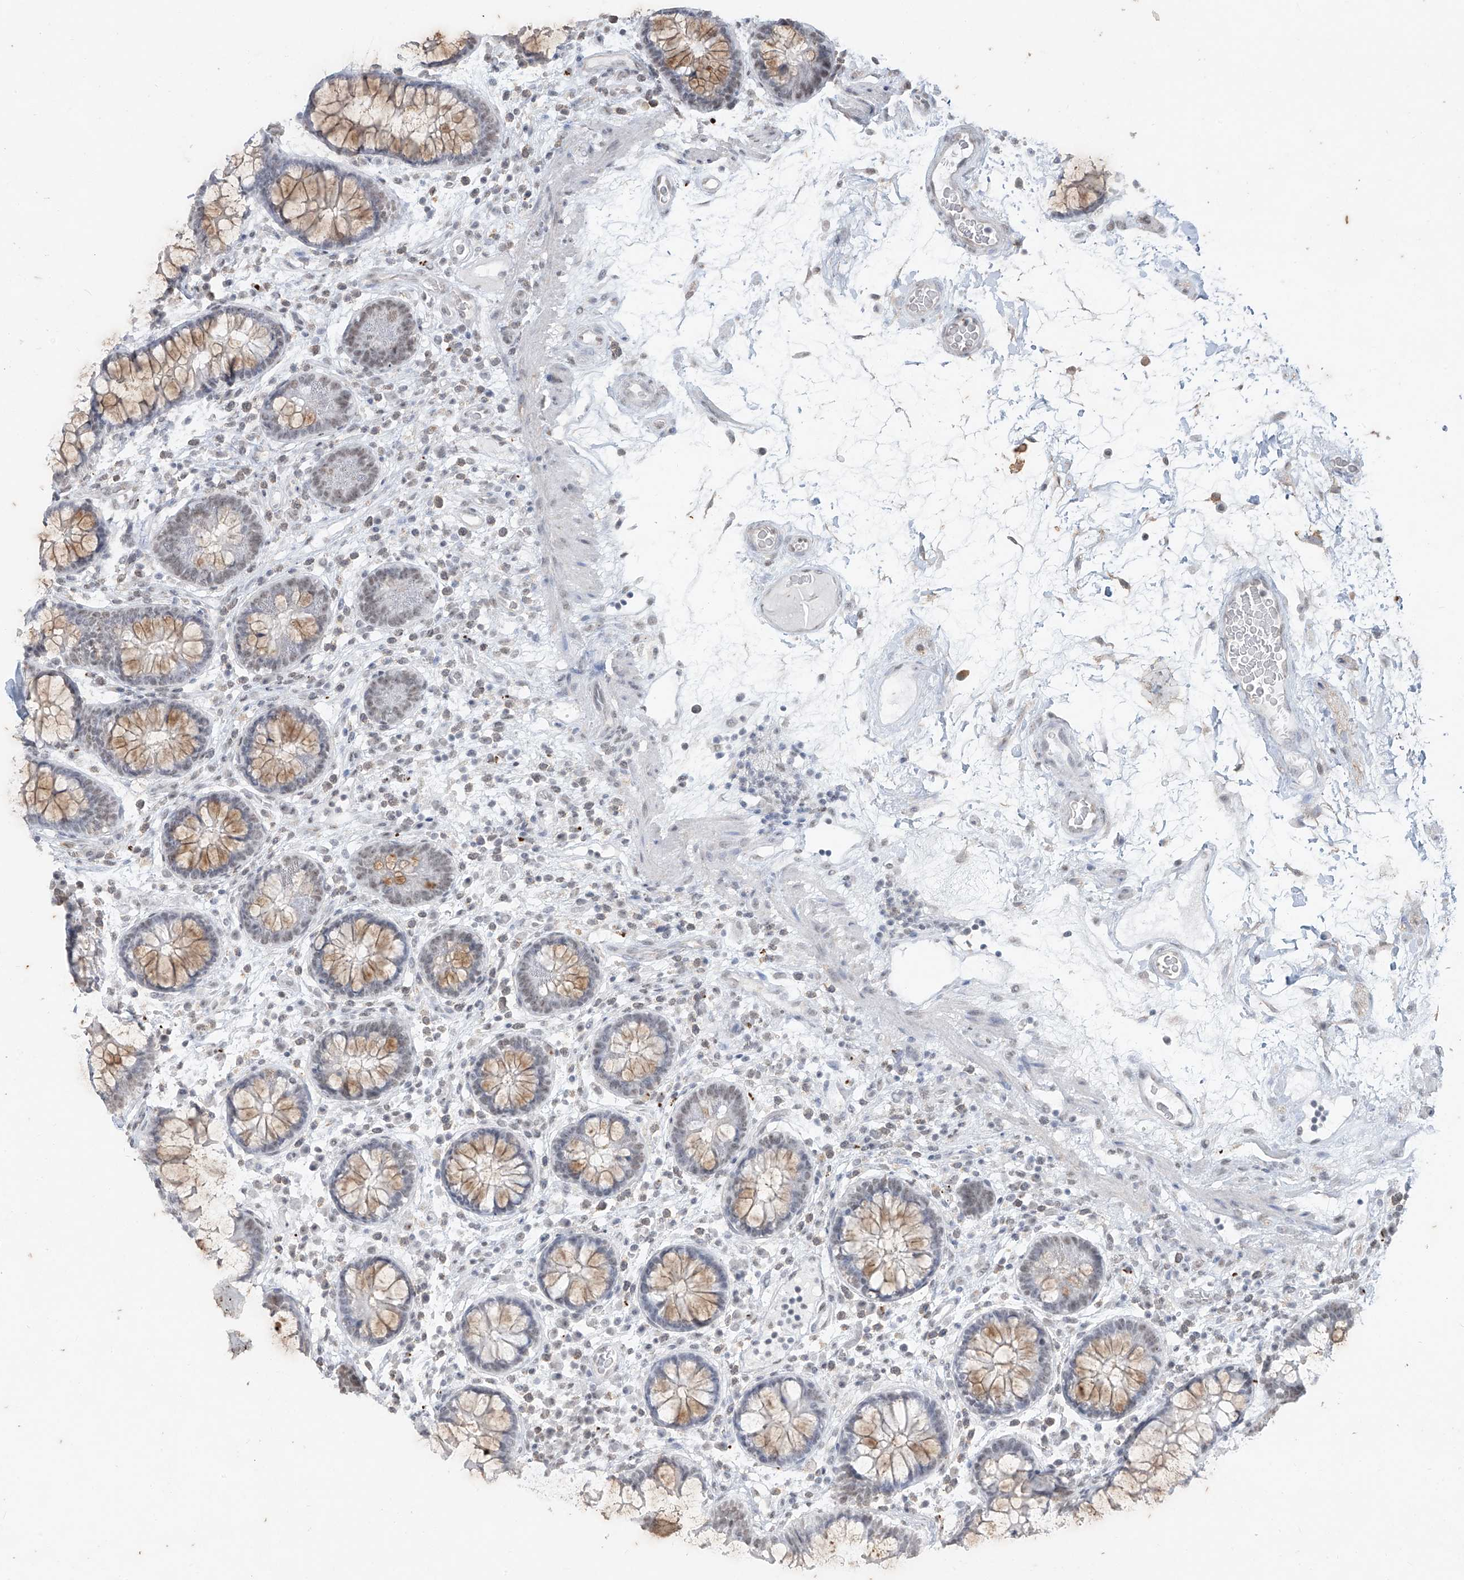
{"staining": {"intensity": "weak", "quantity": "<25%", "location": "nuclear"}, "tissue": "colon", "cell_type": "Endothelial cells", "image_type": "normal", "snomed": [{"axis": "morphology", "description": "Normal tissue, NOS"}, {"axis": "topography", "description": "Colon"}], "caption": "Normal colon was stained to show a protein in brown. There is no significant positivity in endothelial cells. Brightfield microscopy of immunohistochemistry stained with DAB (brown) and hematoxylin (blue), captured at high magnification.", "gene": "TFEC", "patient": {"sex": "female", "age": 79}}